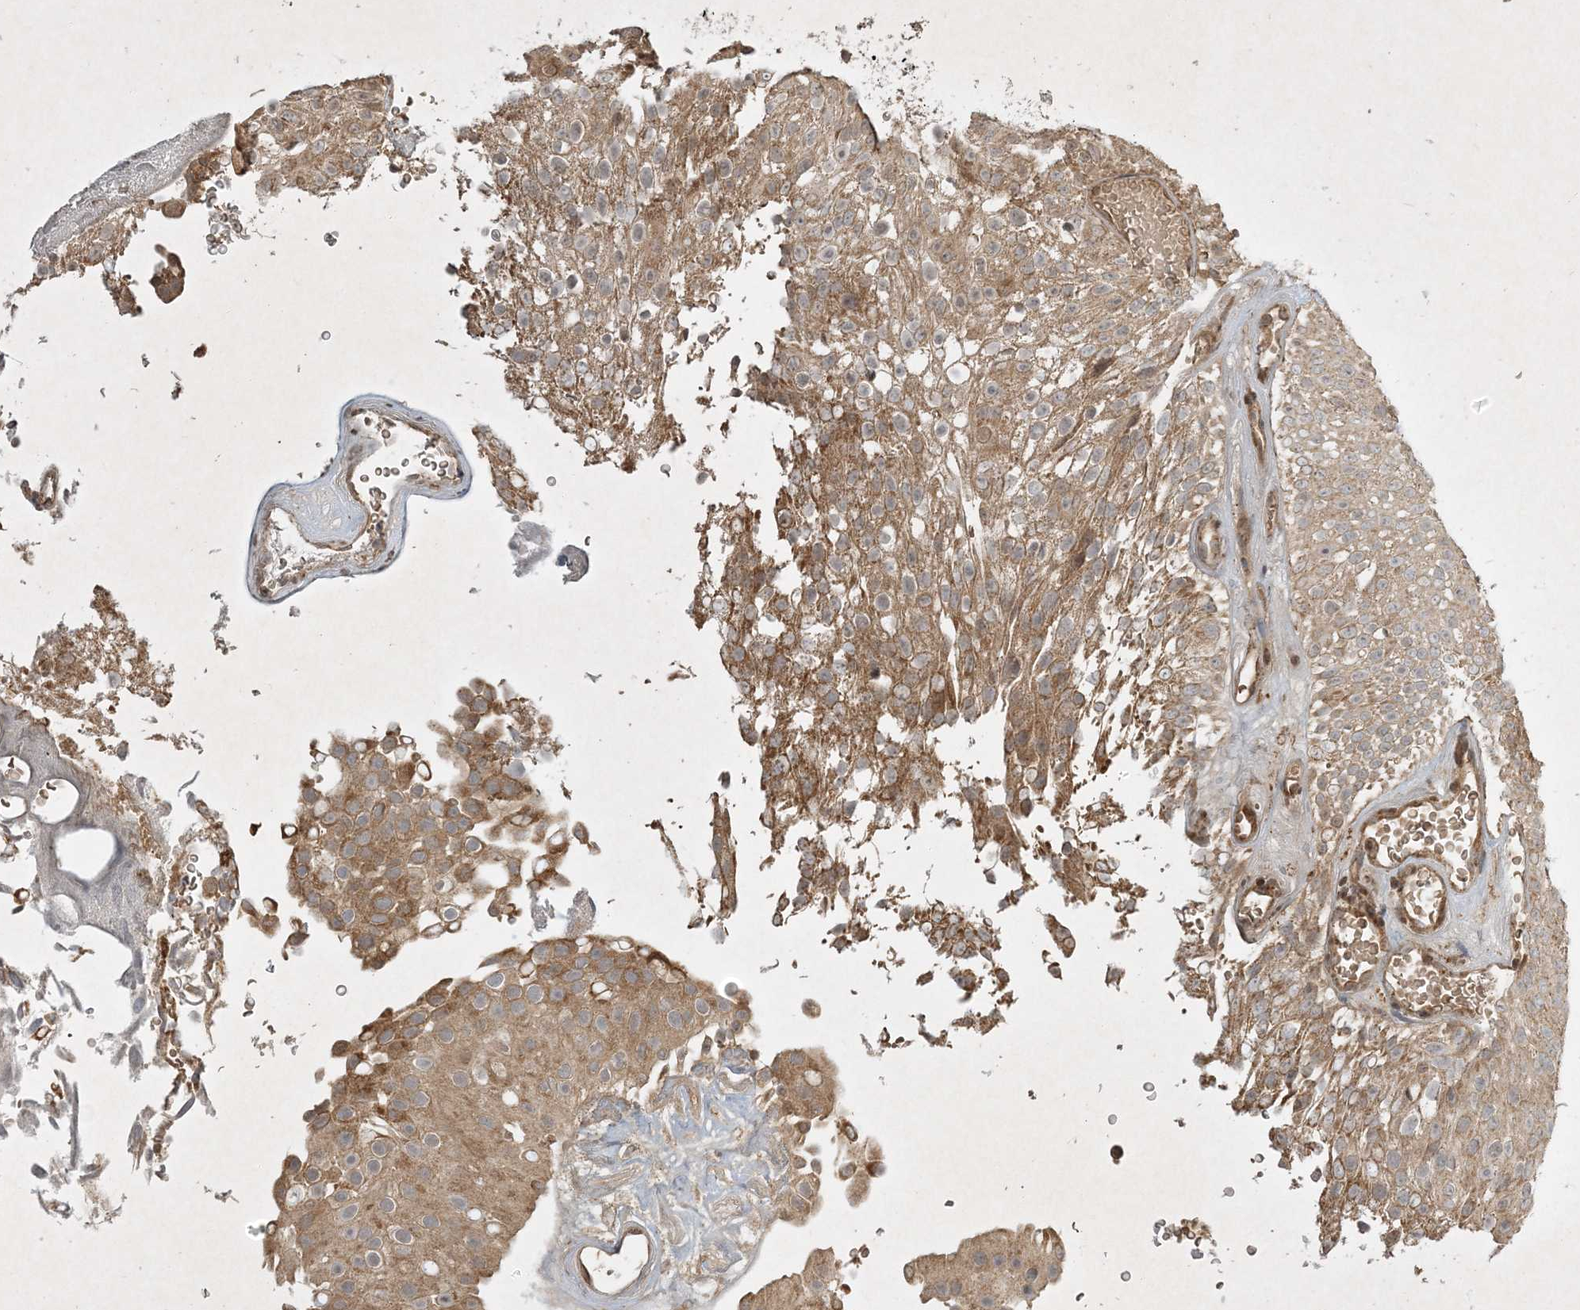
{"staining": {"intensity": "moderate", "quantity": ">75%", "location": "cytoplasmic/membranous"}, "tissue": "urothelial cancer", "cell_type": "Tumor cells", "image_type": "cancer", "snomed": [{"axis": "morphology", "description": "Urothelial carcinoma, Low grade"}, {"axis": "topography", "description": "Urinary bladder"}], "caption": "Protein expression by immunohistochemistry shows moderate cytoplasmic/membranous expression in about >75% of tumor cells in urothelial cancer.", "gene": "PLTP", "patient": {"sex": "male", "age": 78}}